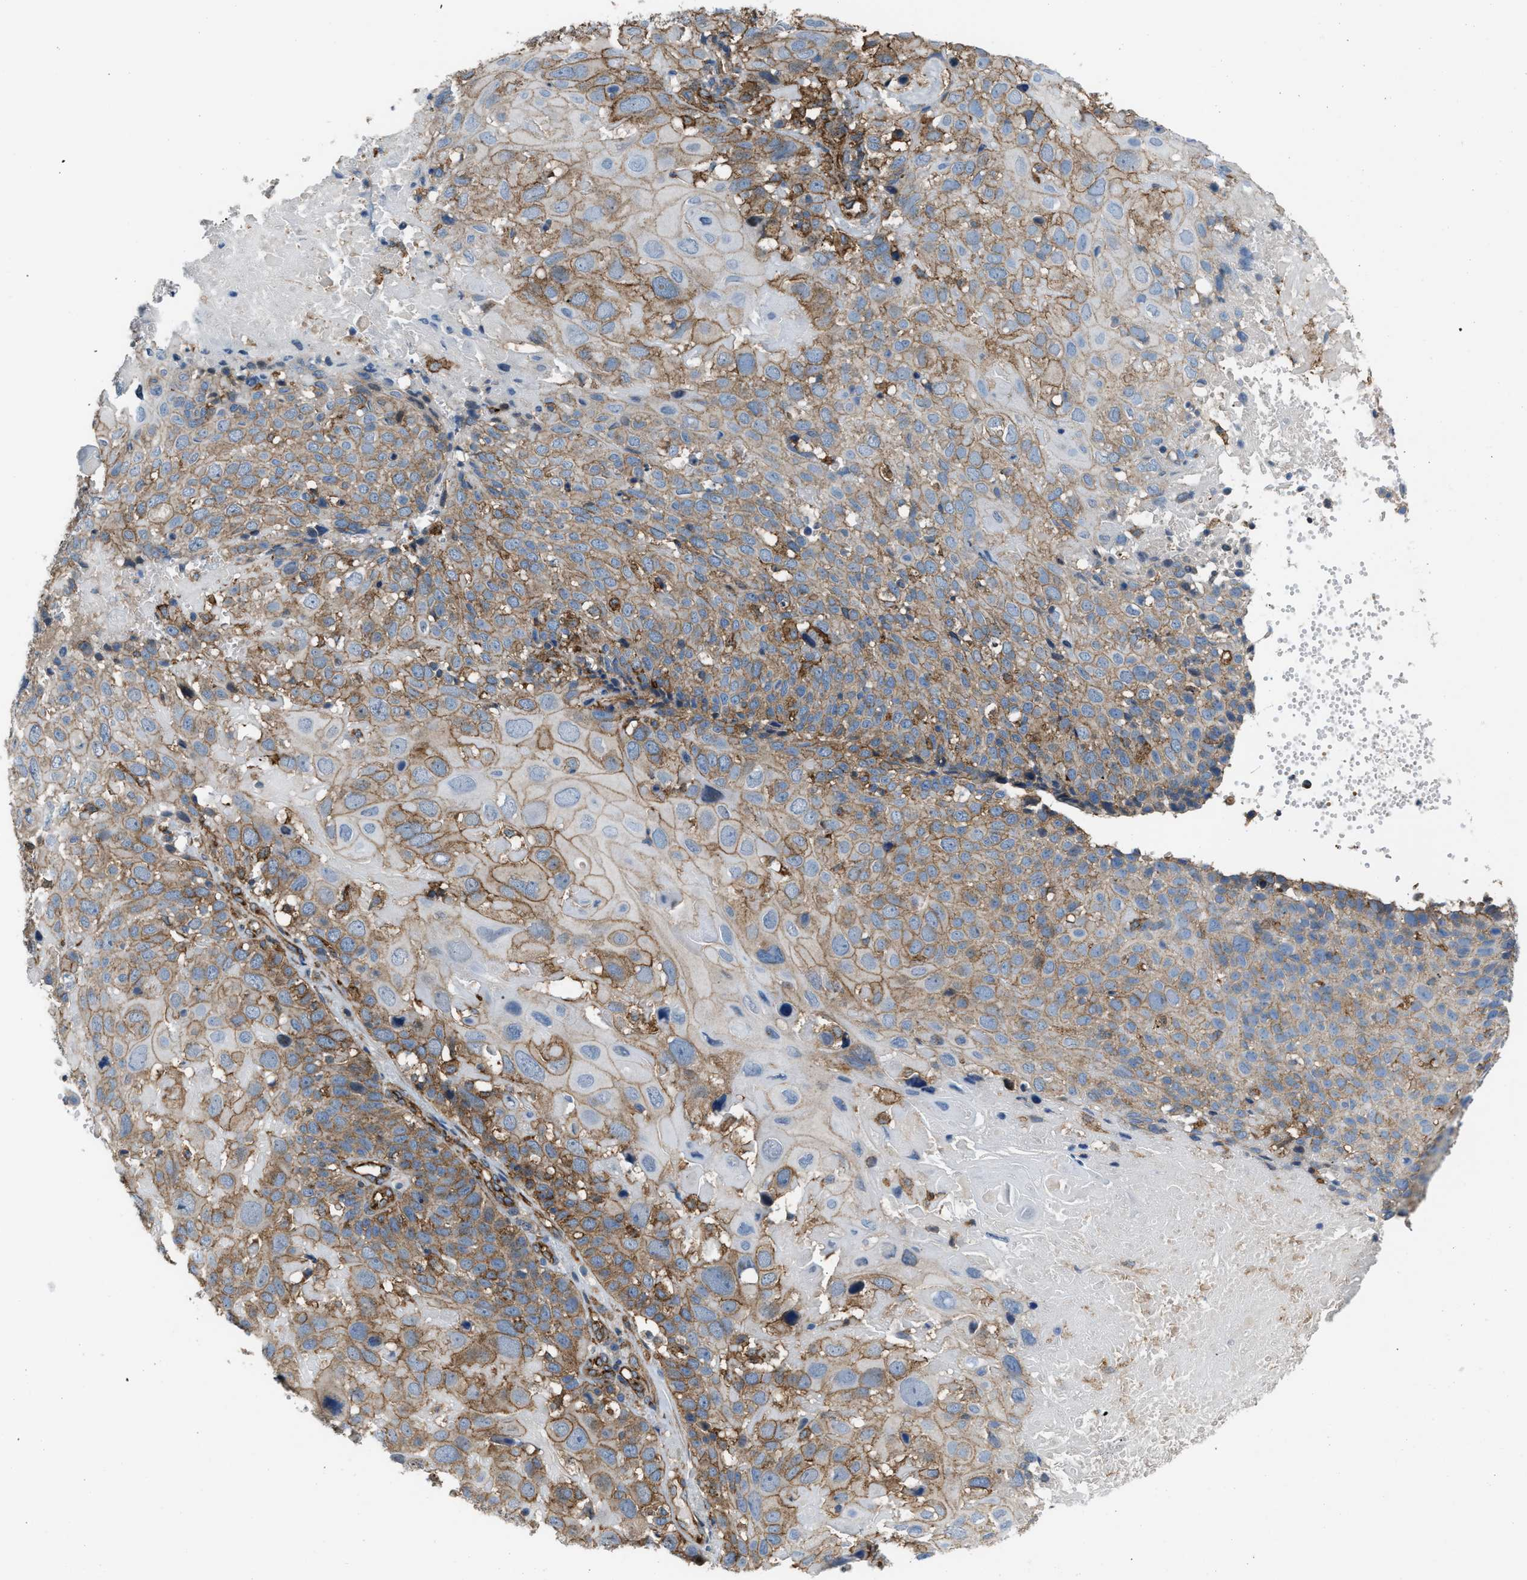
{"staining": {"intensity": "moderate", "quantity": "25%-75%", "location": "cytoplasmic/membranous"}, "tissue": "cervical cancer", "cell_type": "Tumor cells", "image_type": "cancer", "snomed": [{"axis": "morphology", "description": "Squamous cell carcinoma, NOS"}, {"axis": "topography", "description": "Cervix"}], "caption": "This micrograph shows cervical squamous cell carcinoma stained with immunohistochemistry to label a protein in brown. The cytoplasmic/membranous of tumor cells show moderate positivity for the protein. Nuclei are counter-stained blue.", "gene": "PICALM", "patient": {"sex": "female", "age": 74}}